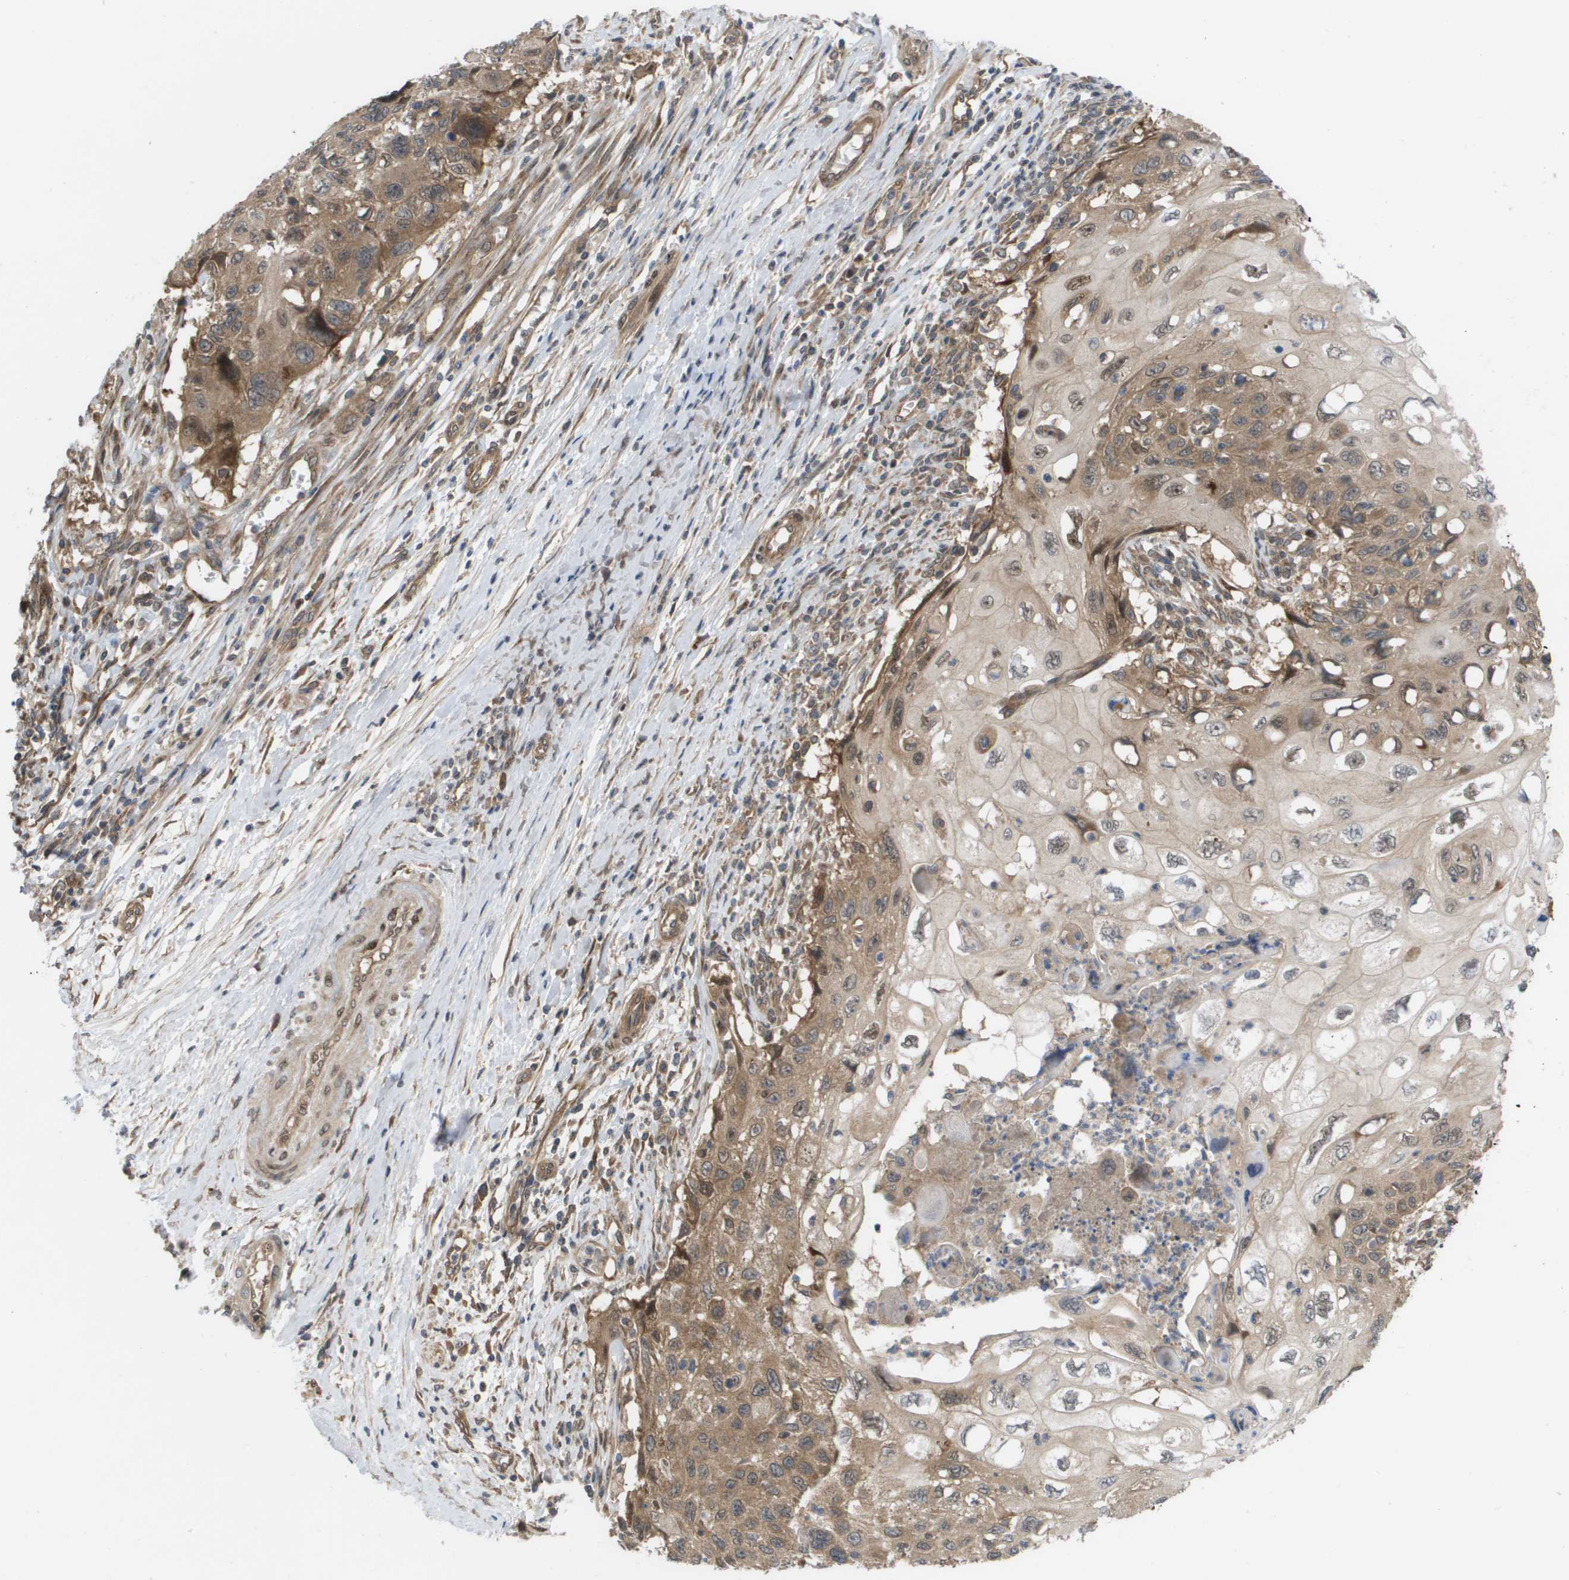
{"staining": {"intensity": "moderate", "quantity": ">75%", "location": "cytoplasmic/membranous,nuclear"}, "tissue": "cervical cancer", "cell_type": "Tumor cells", "image_type": "cancer", "snomed": [{"axis": "morphology", "description": "Squamous cell carcinoma, NOS"}, {"axis": "topography", "description": "Cervix"}], "caption": "This histopathology image demonstrates immunohistochemistry staining of human cervical squamous cell carcinoma, with medium moderate cytoplasmic/membranous and nuclear positivity in approximately >75% of tumor cells.", "gene": "CTPS2", "patient": {"sex": "female", "age": 70}}